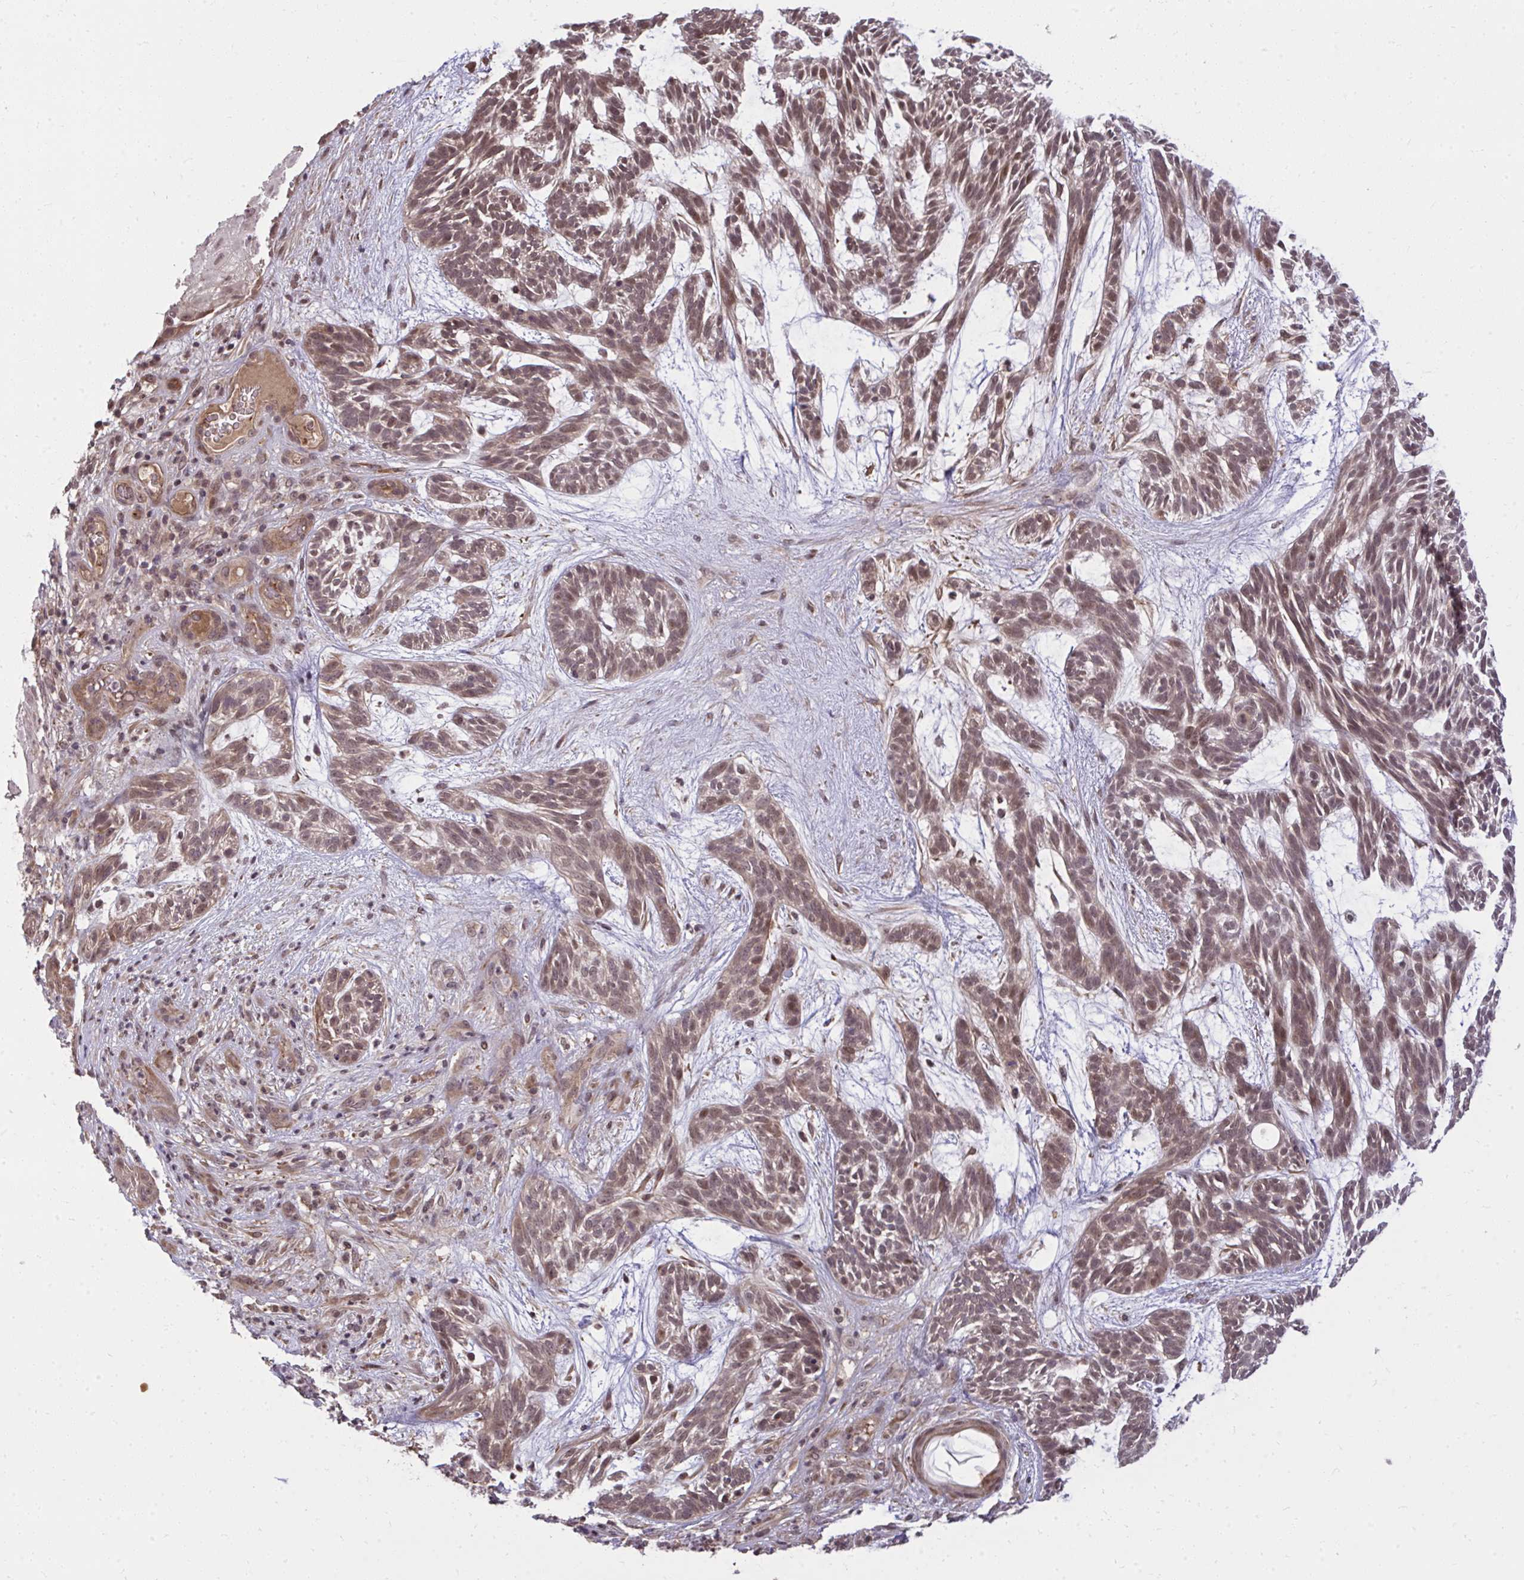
{"staining": {"intensity": "moderate", "quantity": ">75%", "location": "cytoplasmic/membranous,nuclear"}, "tissue": "skin cancer", "cell_type": "Tumor cells", "image_type": "cancer", "snomed": [{"axis": "morphology", "description": "Basal cell carcinoma"}, {"axis": "topography", "description": "Skin"}, {"axis": "topography", "description": "Skin, foot"}], "caption": "There is medium levels of moderate cytoplasmic/membranous and nuclear staining in tumor cells of basal cell carcinoma (skin), as demonstrated by immunohistochemical staining (brown color).", "gene": "ZSCAN9", "patient": {"sex": "female", "age": 77}}